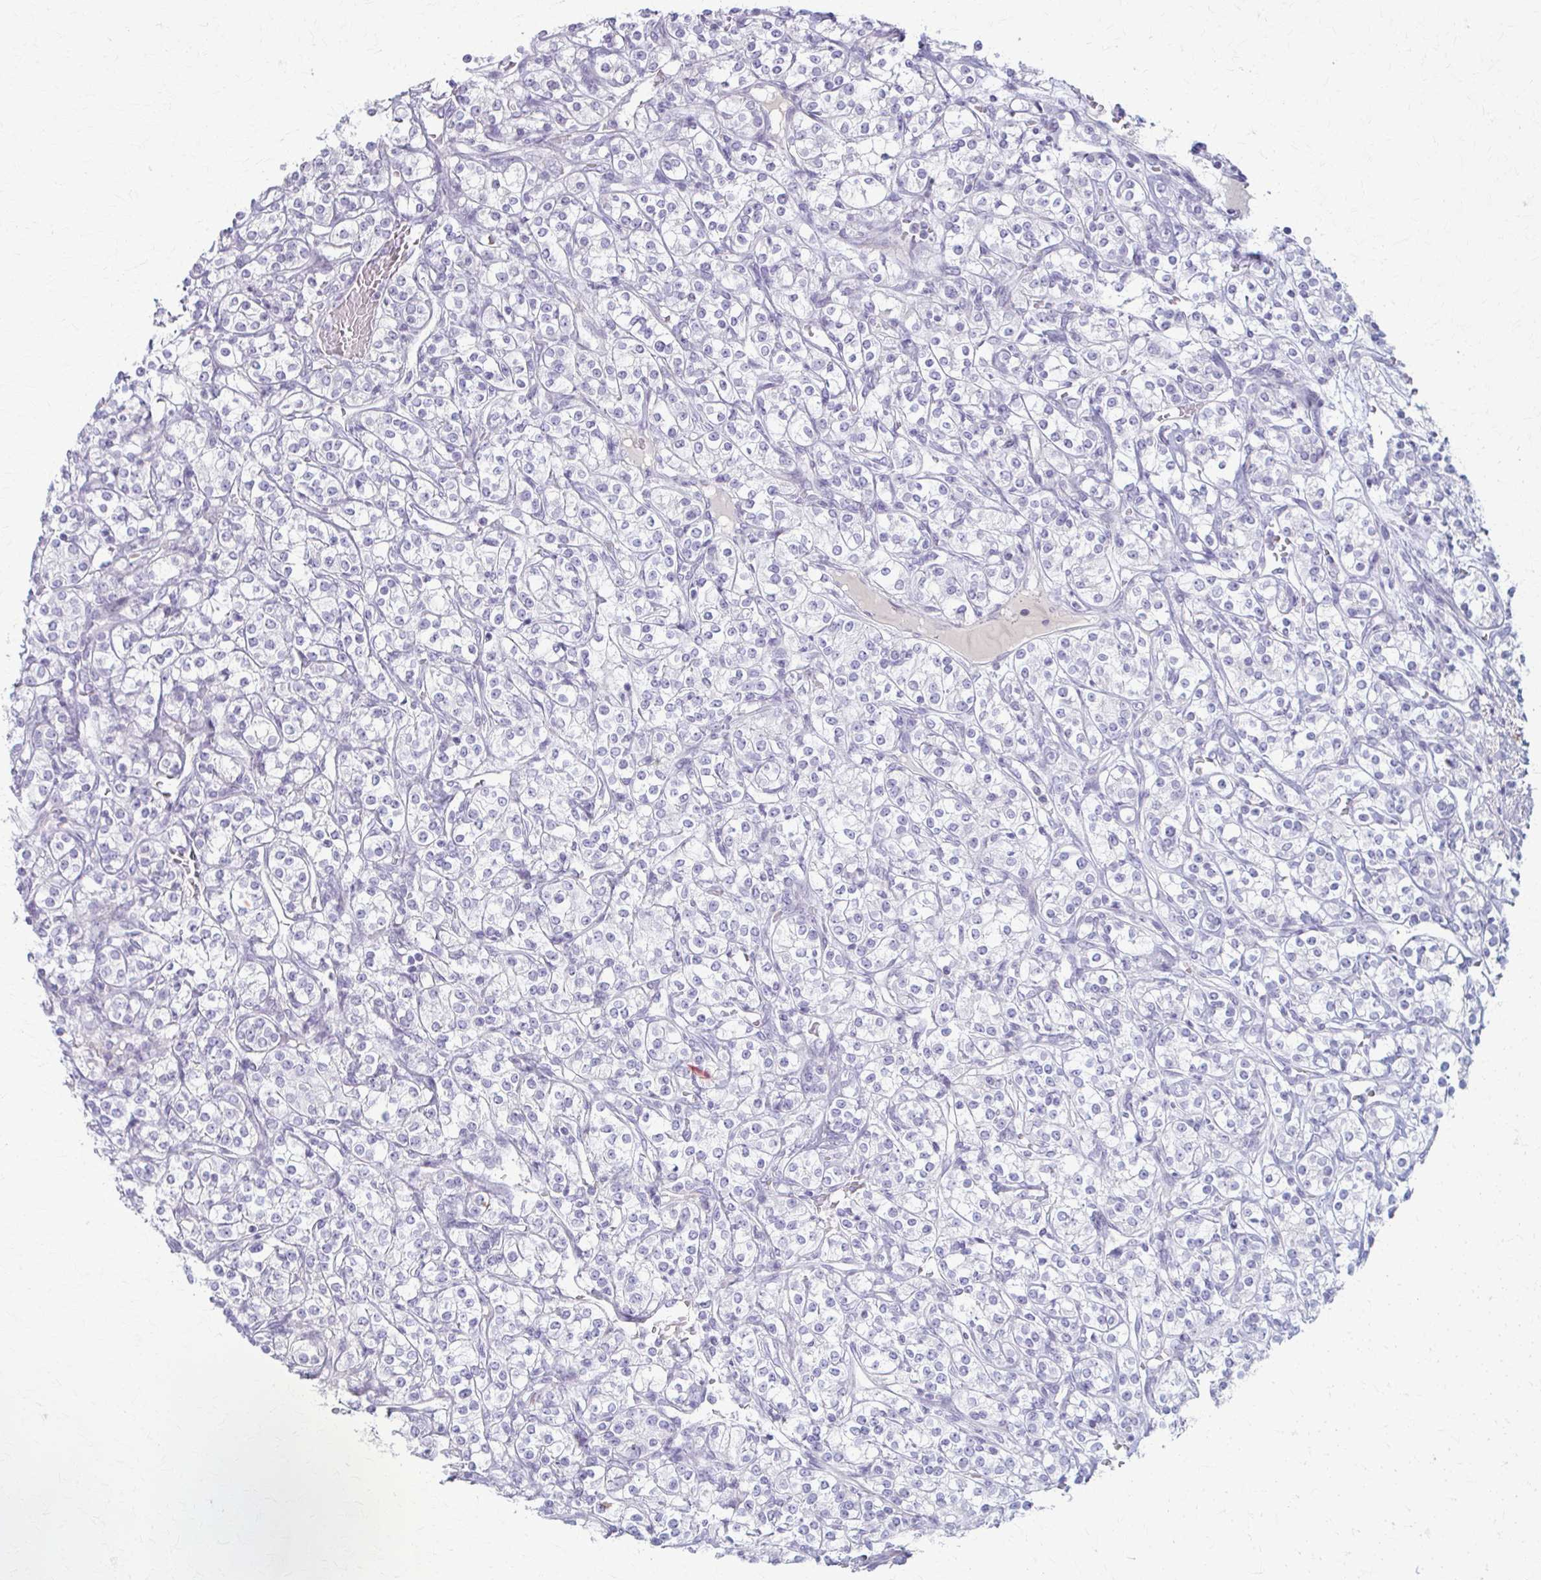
{"staining": {"intensity": "negative", "quantity": "none", "location": "none"}, "tissue": "renal cancer", "cell_type": "Tumor cells", "image_type": "cancer", "snomed": [{"axis": "morphology", "description": "Adenocarcinoma, NOS"}, {"axis": "topography", "description": "Kidney"}], "caption": "An image of adenocarcinoma (renal) stained for a protein displays no brown staining in tumor cells.", "gene": "LDLRAP1", "patient": {"sex": "male", "age": 77}}